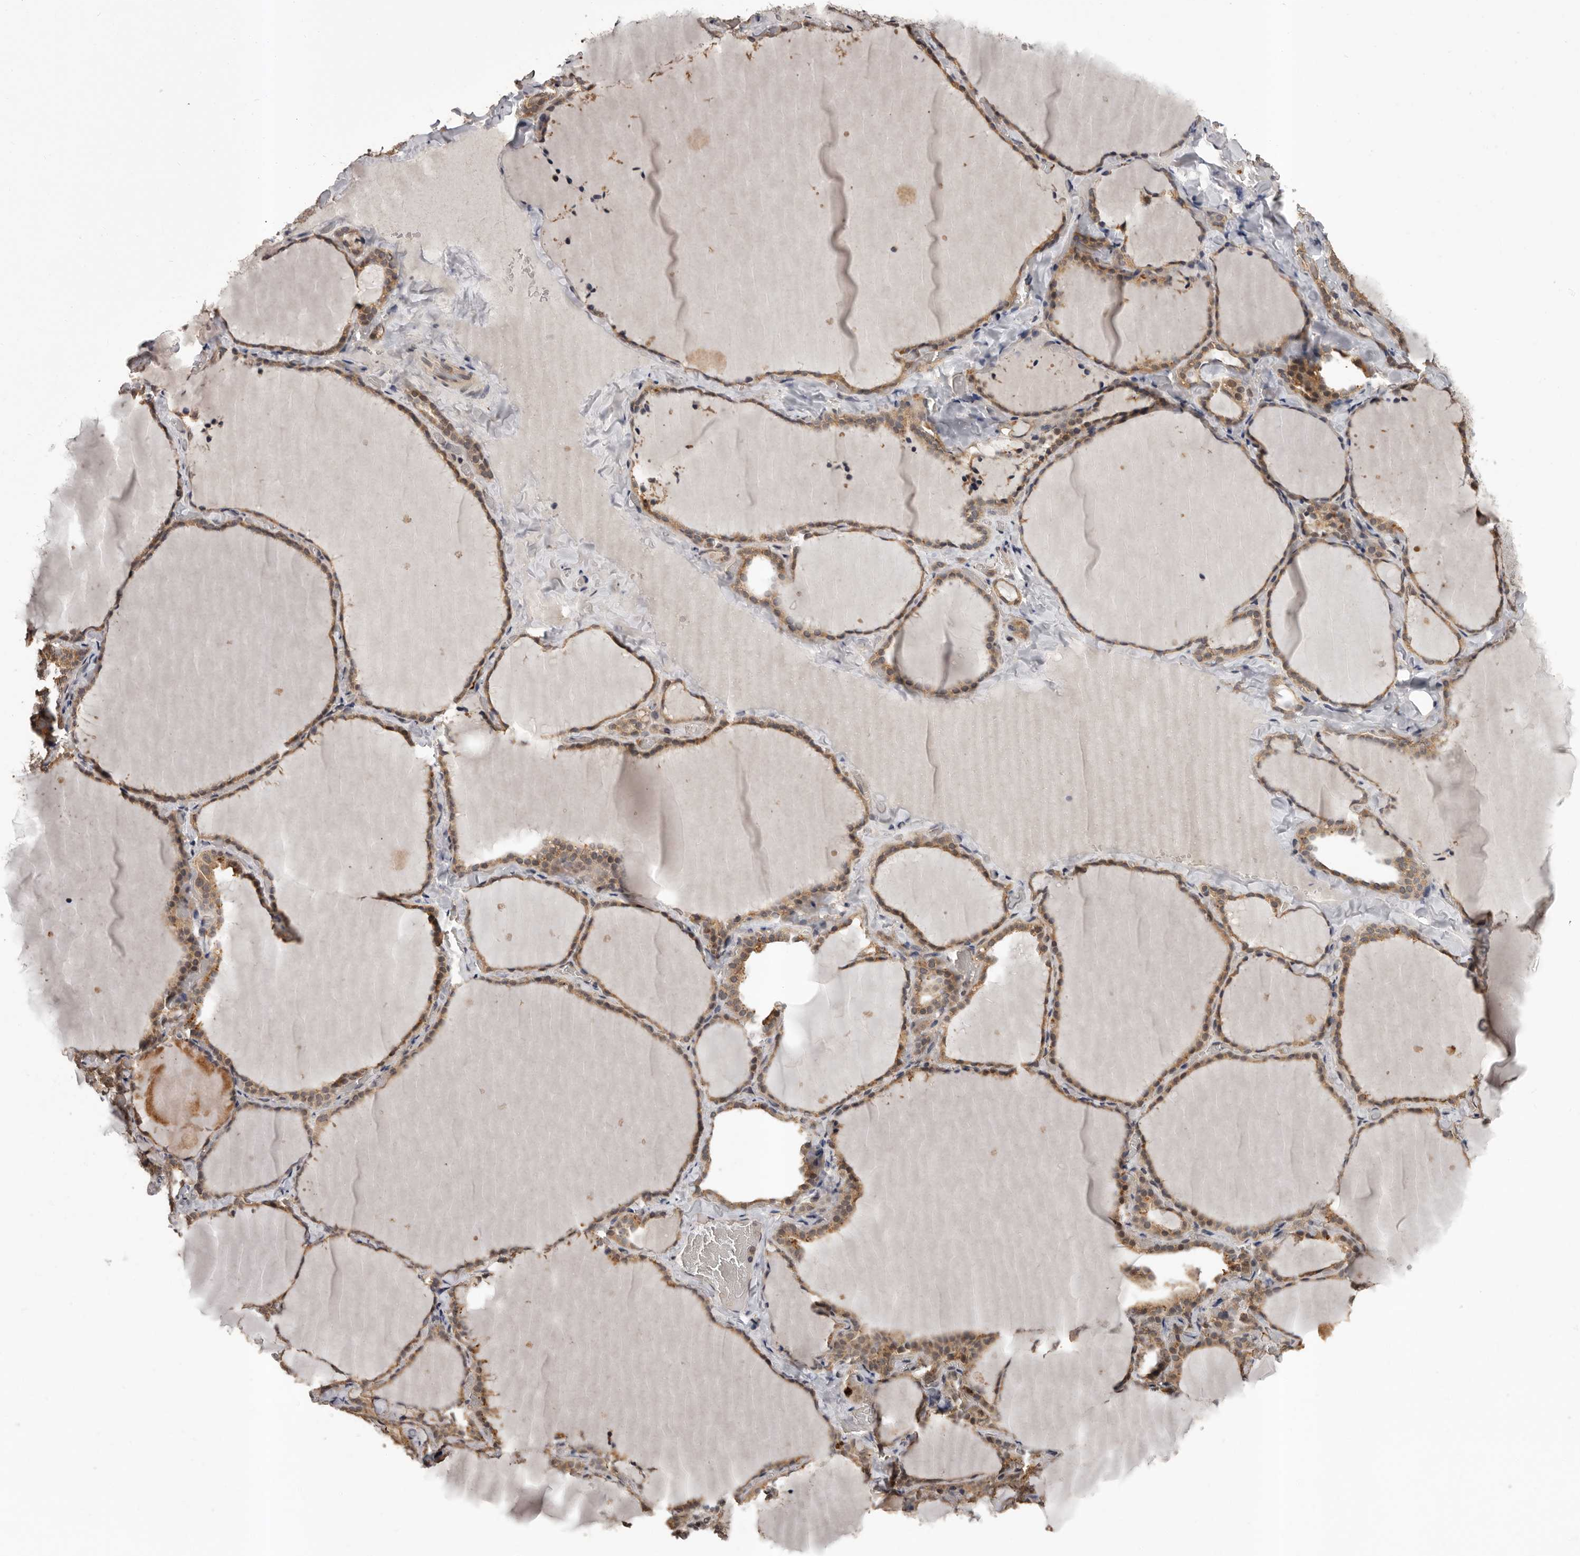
{"staining": {"intensity": "moderate", "quantity": ">75%", "location": "cytoplasmic/membranous"}, "tissue": "thyroid gland", "cell_type": "Glandular cells", "image_type": "normal", "snomed": [{"axis": "morphology", "description": "Normal tissue, NOS"}, {"axis": "topography", "description": "Thyroid gland"}], "caption": "An image of human thyroid gland stained for a protein demonstrates moderate cytoplasmic/membranous brown staining in glandular cells. The staining was performed using DAB, with brown indicating positive protein expression. Nuclei are stained blue with hematoxylin.", "gene": "VPS37A", "patient": {"sex": "female", "age": 22}}